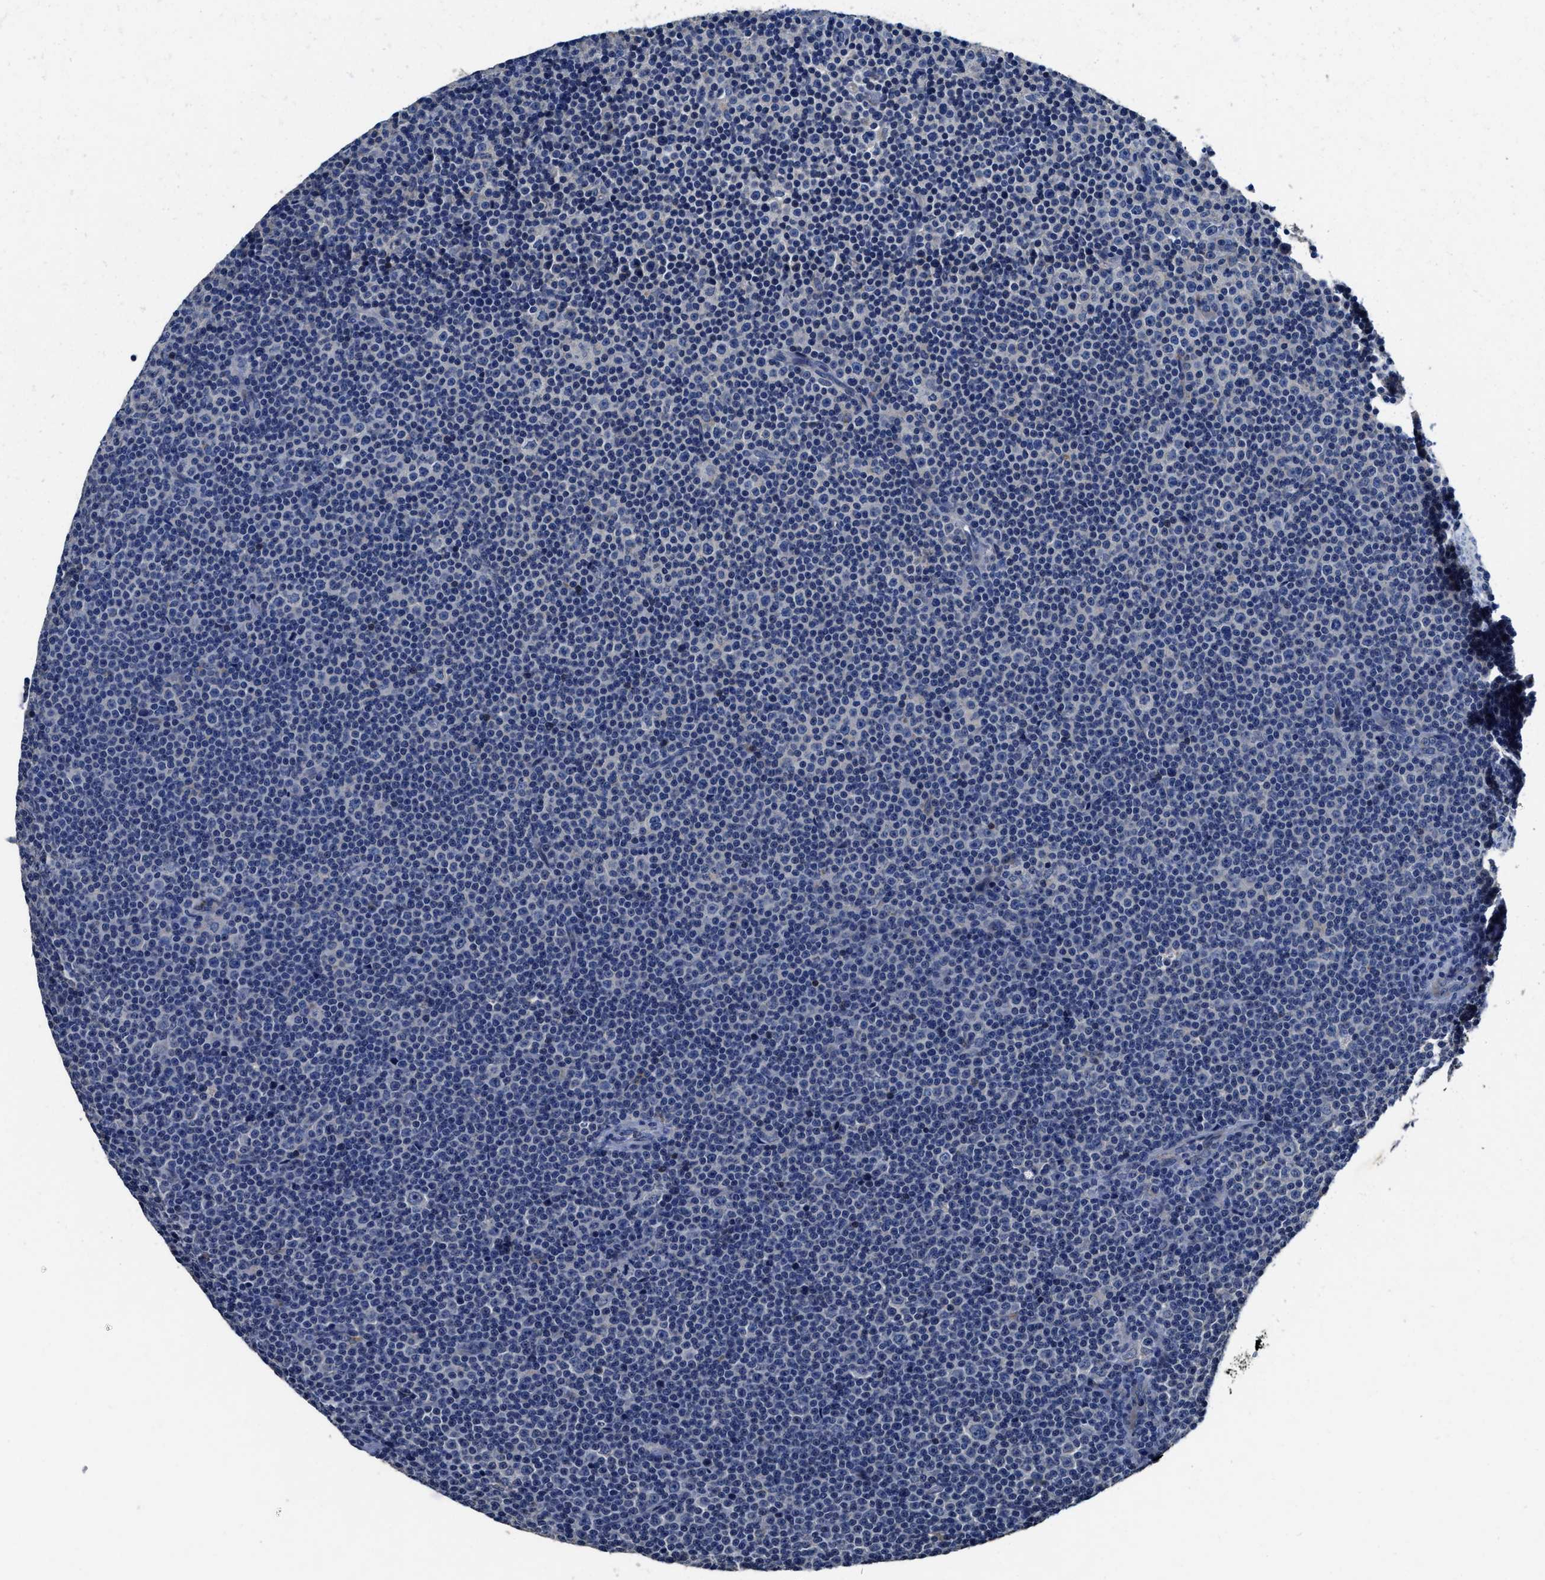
{"staining": {"intensity": "negative", "quantity": "none", "location": "none"}, "tissue": "lymphoma", "cell_type": "Tumor cells", "image_type": "cancer", "snomed": [{"axis": "morphology", "description": "Malignant lymphoma, non-Hodgkin's type, Low grade"}, {"axis": "topography", "description": "Lymph node"}], "caption": "The histopathology image displays no staining of tumor cells in lymphoma.", "gene": "UBR4", "patient": {"sex": "female", "age": 67}}